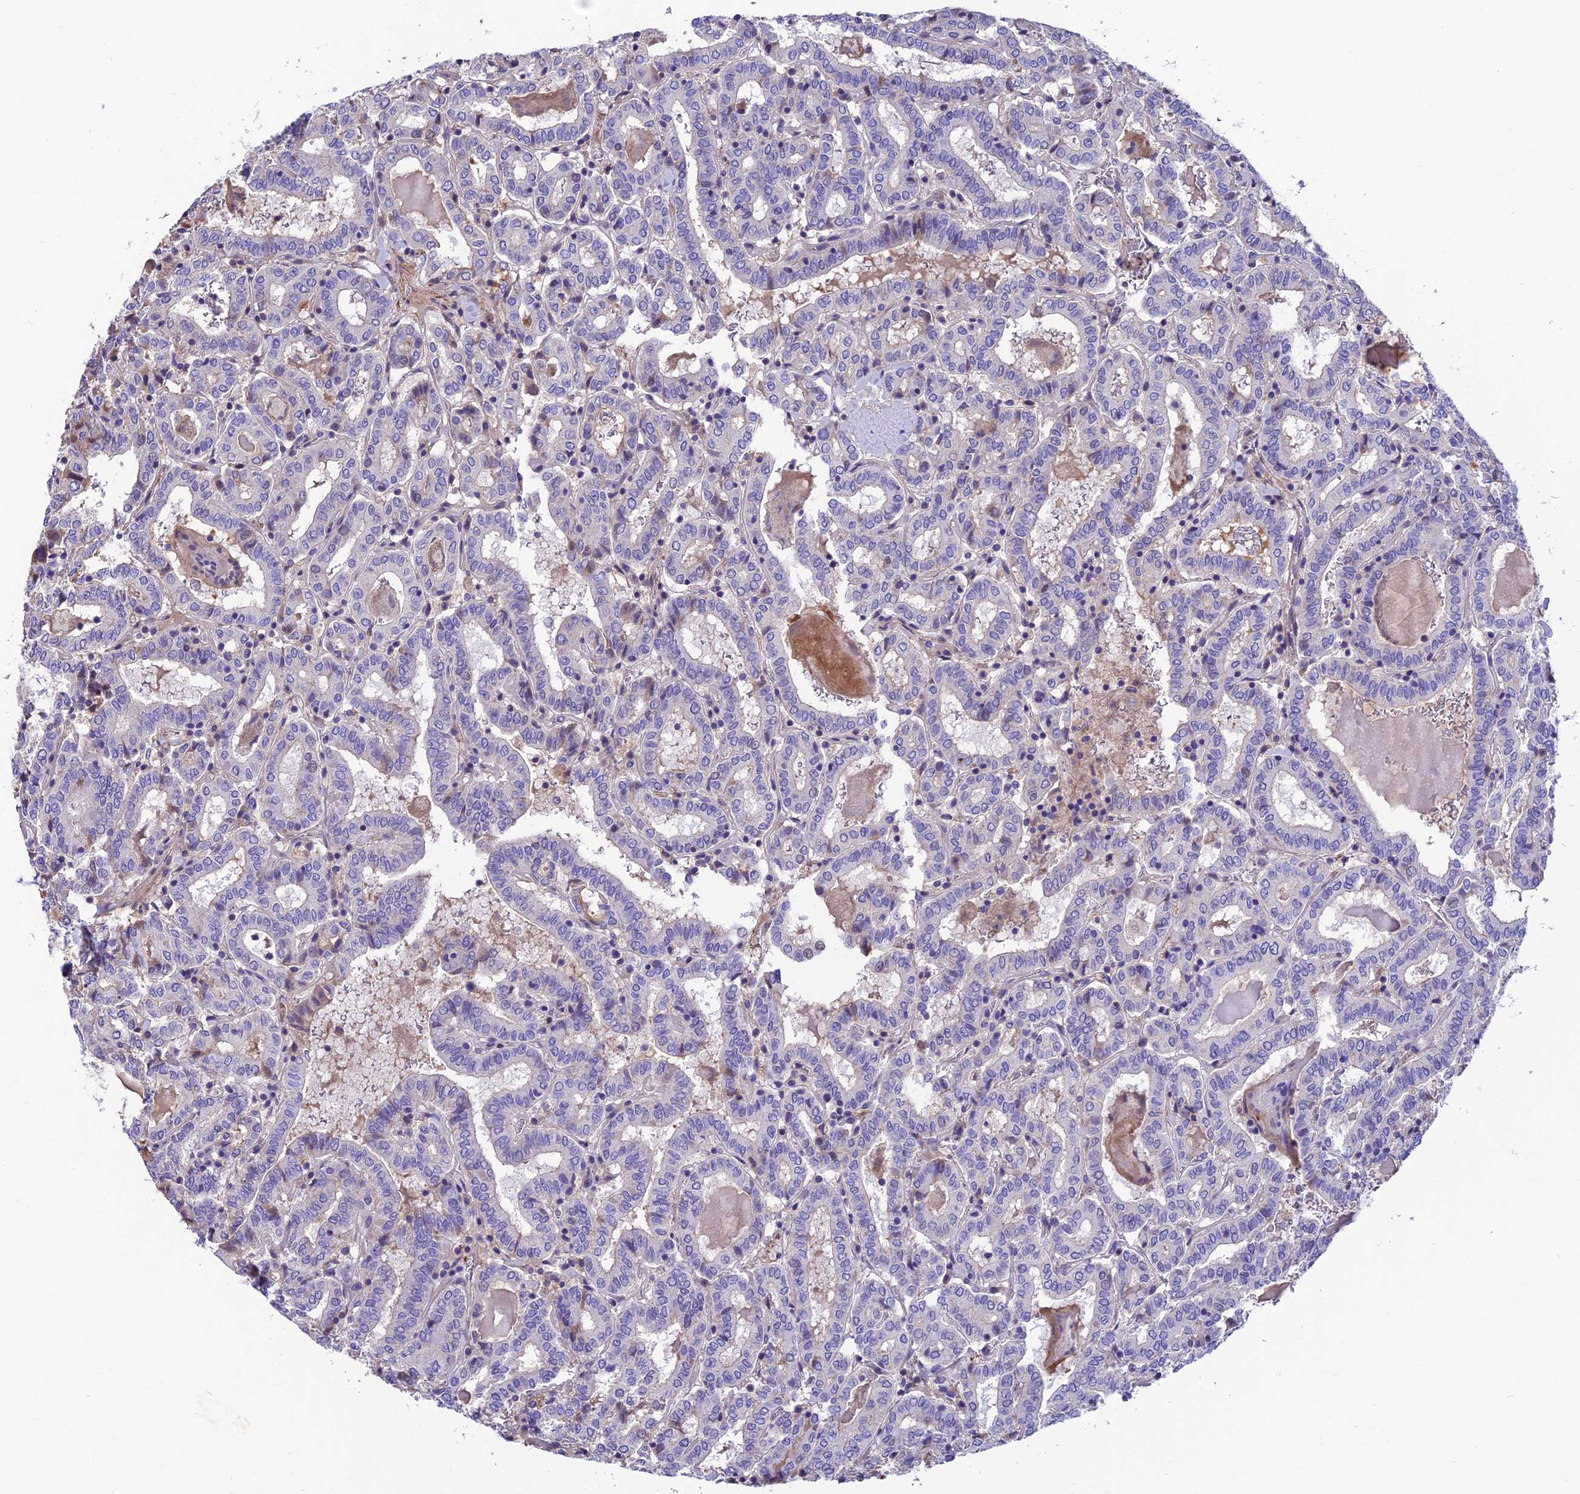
{"staining": {"intensity": "negative", "quantity": "none", "location": "none"}, "tissue": "thyroid cancer", "cell_type": "Tumor cells", "image_type": "cancer", "snomed": [{"axis": "morphology", "description": "Papillary adenocarcinoma, NOS"}, {"axis": "topography", "description": "Thyroid gland"}], "caption": "This is a histopathology image of immunohistochemistry (IHC) staining of thyroid cancer, which shows no positivity in tumor cells.", "gene": "FAM178B", "patient": {"sex": "female", "age": 72}}